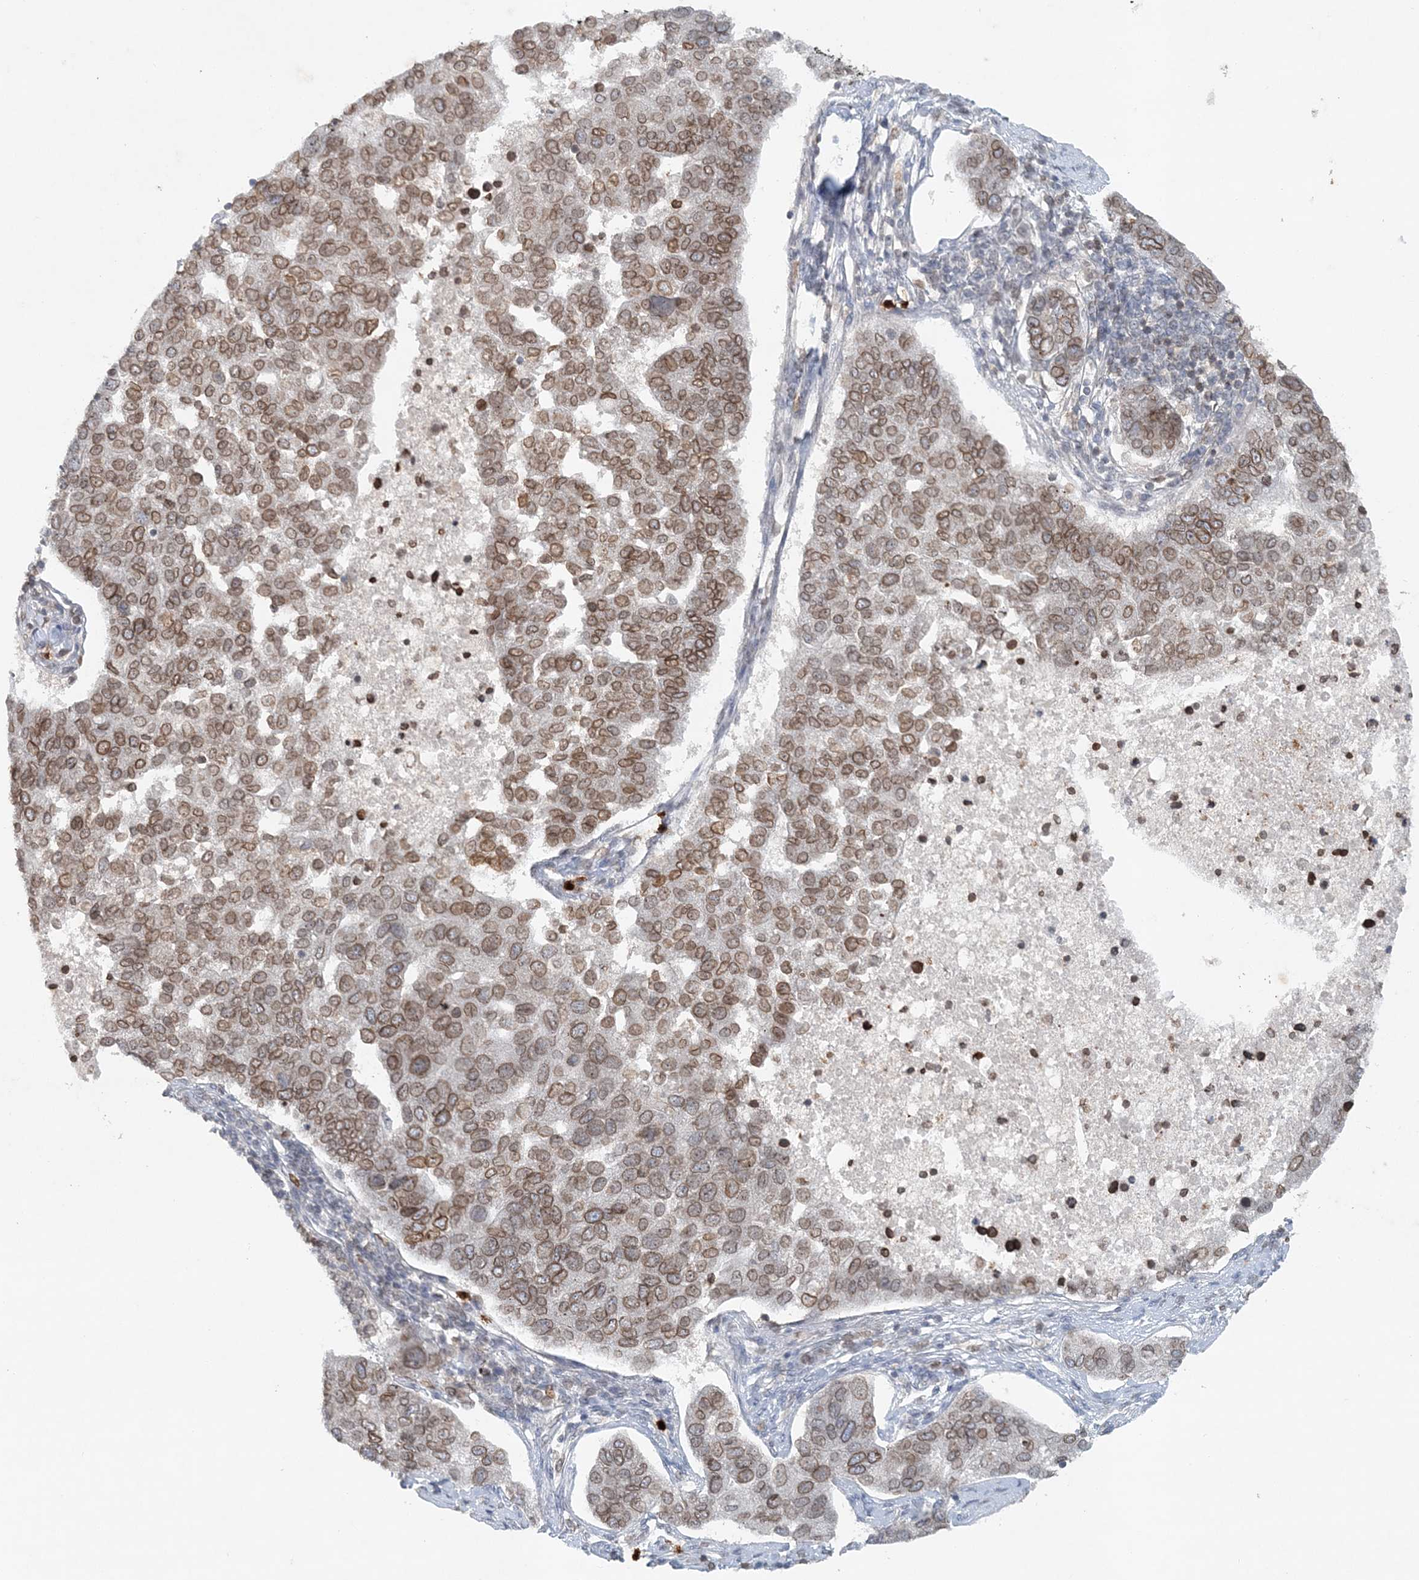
{"staining": {"intensity": "moderate", "quantity": ">75%", "location": "cytoplasmic/membranous,nuclear"}, "tissue": "pancreatic cancer", "cell_type": "Tumor cells", "image_type": "cancer", "snomed": [{"axis": "morphology", "description": "Adenocarcinoma, NOS"}, {"axis": "topography", "description": "Pancreas"}], "caption": "This is an image of IHC staining of pancreatic cancer (adenocarcinoma), which shows moderate staining in the cytoplasmic/membranous and nuclear of tumor cells.", "gene": "NUP54", "patient": {"sex": "female", "age": 61}}